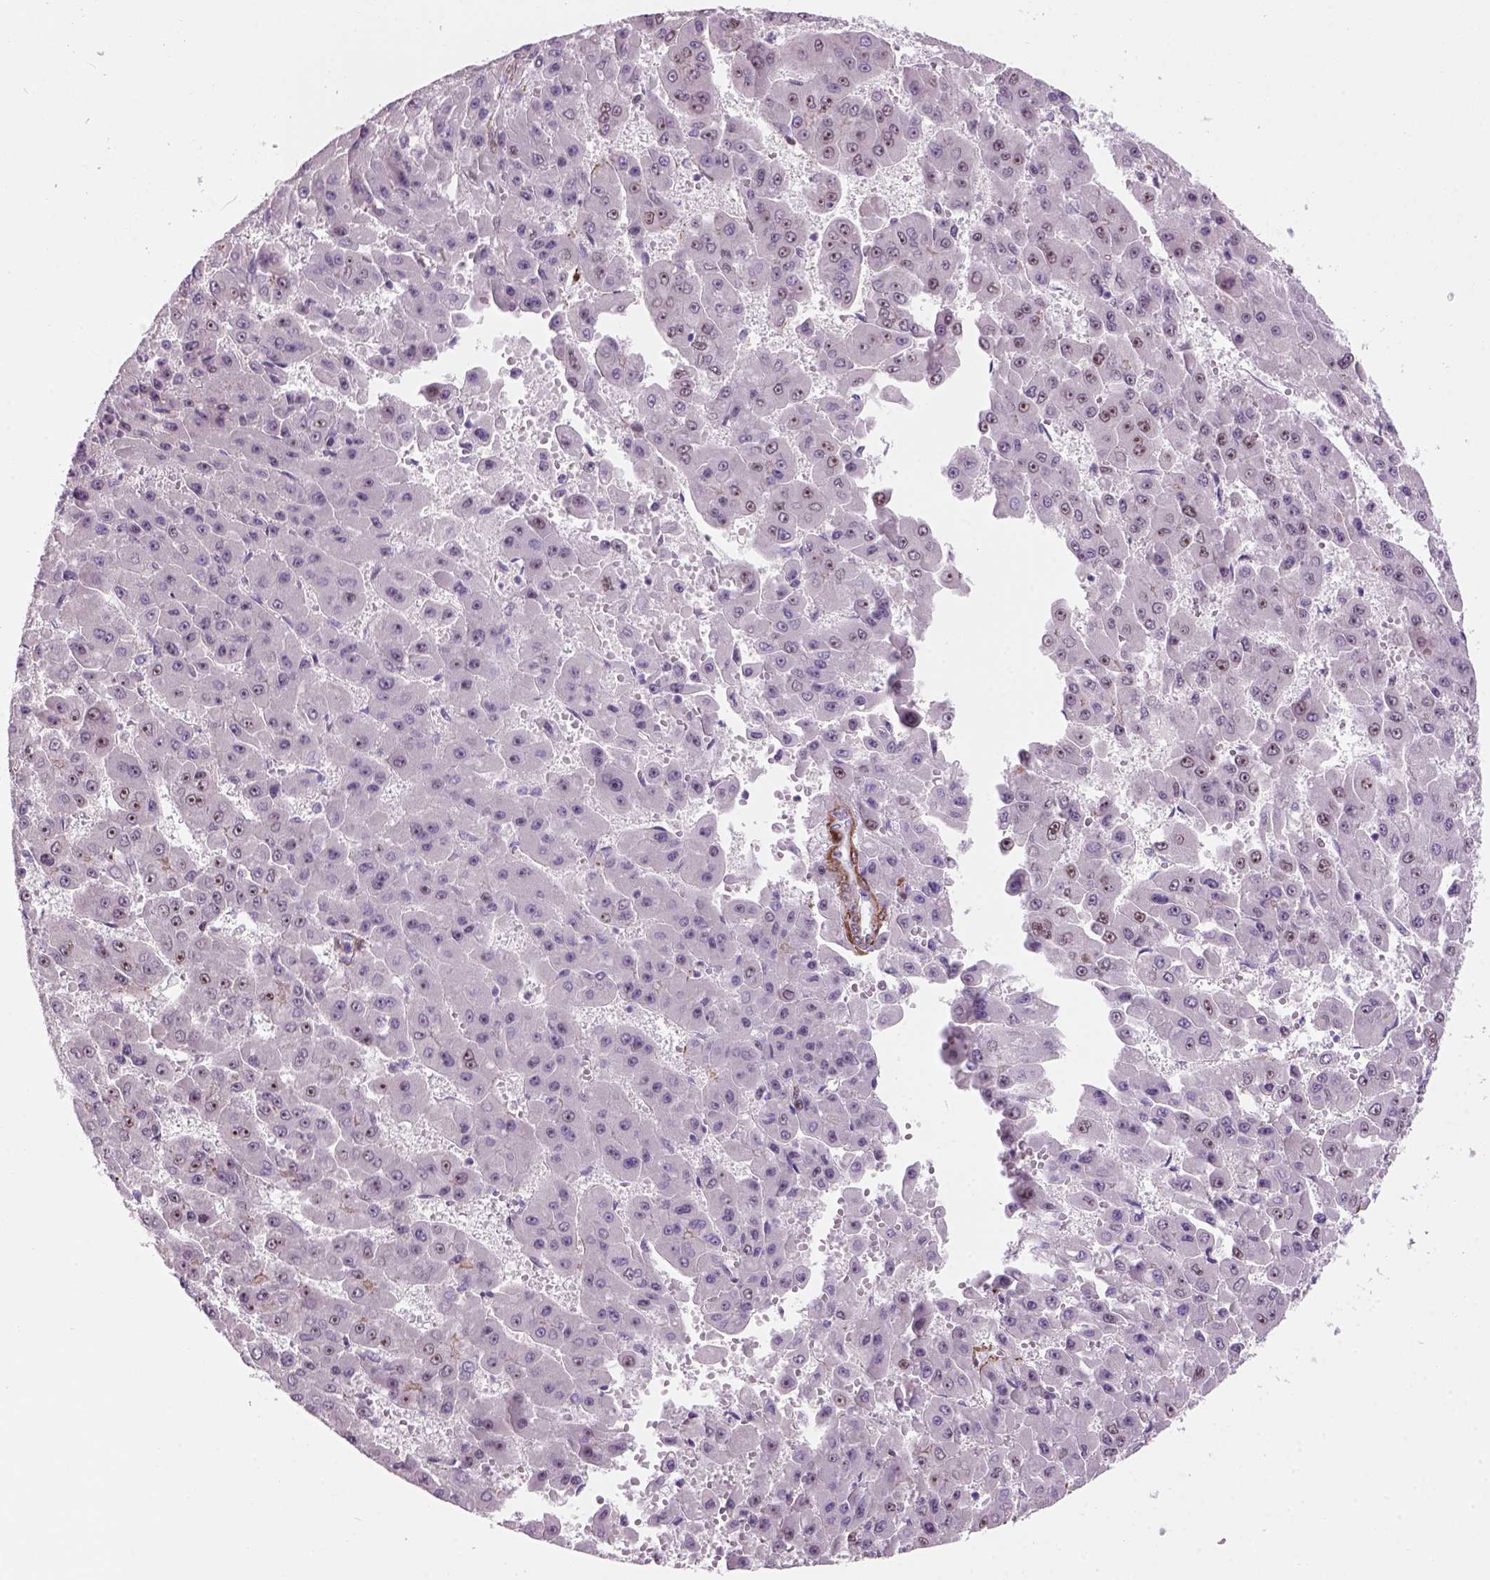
{"staining": {"intensity": "moderate", "quantity": "25%-75%", "location": "nuclear"}, "tissue": "liver cancer", "cell_type": "Tumor cells", "image_type": "cancer", "snomed": [{"axis": "morphology", "description": "Carcinoma, Hepatocellular, NOS"}, {"axis": "topography", "description": "Liver"}], "caption": "DAB (3,3'-diaminobenzidine) immunohistochemical staining of hepatocellular carcinoma (liver) reveals moderate nuclear protein positivity in approximately 25%-75% of tumor cells.", "gene": "RRS1", "patient": {"sex": "male", "age": 78}}